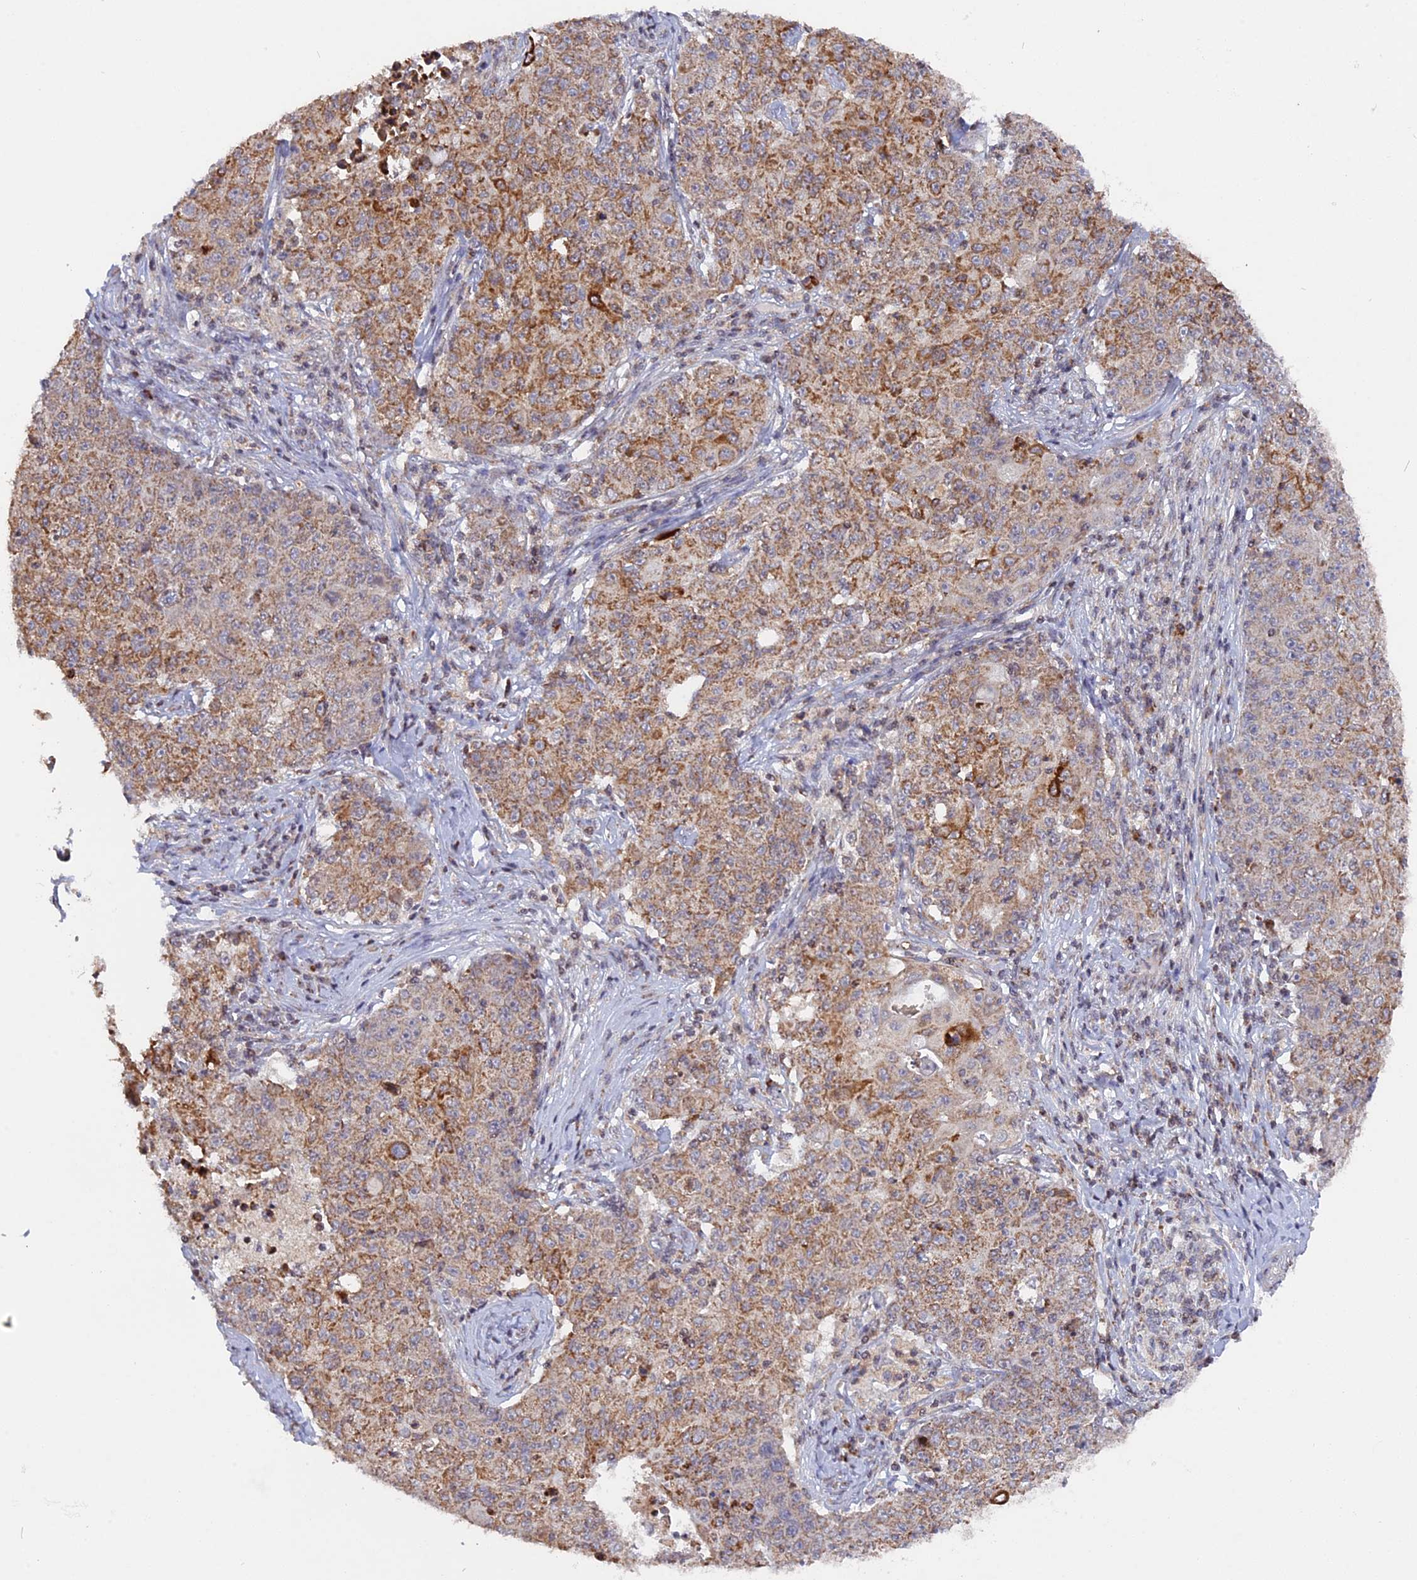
{"staining": {"intensity": "moderate", "quantity": "<25%", "location": "cytoplasmic/membranous"}, "tissue": "ovarian cancer", "cell_type": "Tumor cells", "image_type": "cancer", "snomed": [{"axis": "morphology", "description": "Carcinoma, endometroid"}, {"axis": "topography", "description": "Ovary"}], "caption": "A histopathology image of human ovarian cancer stained for a protein displays moderate cytoplasmic/membranous brown staining in tumor cells. (brown staining indicates protein expression, while blue staining denotes nuclei).", "gene": "MPV17L", "patient": {"sex": "female", "age": 42}}